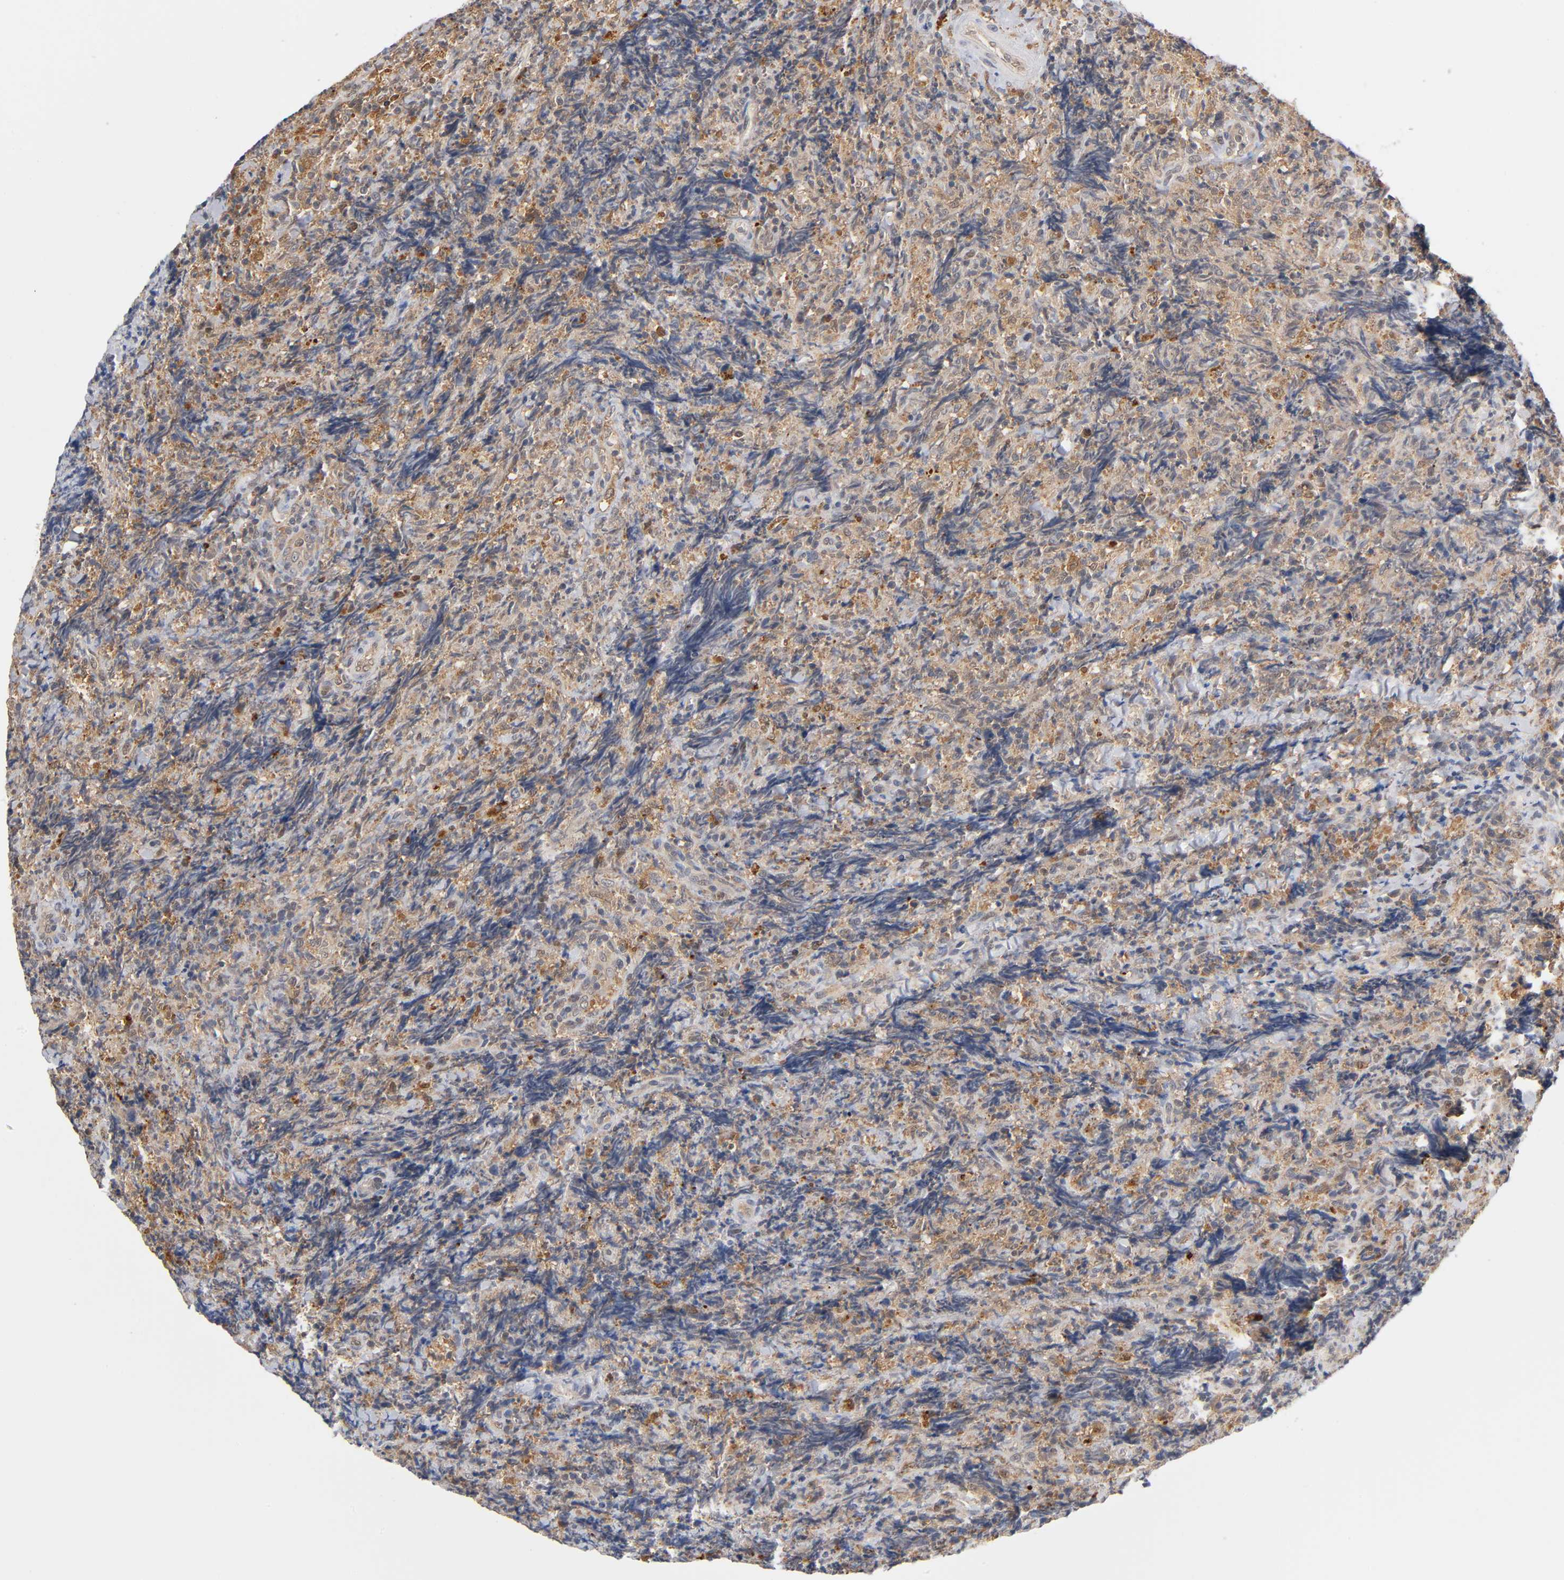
{"staining": {"intensity": "moderate", "quantity": ">75%", "location": "cytoplasmic/membranous"}, "tissue": "lymphoma", "cell_type": "Tumor cells", "image_type": "cancer", "snomed": [{"axis": "morphology", "description": "Malignant lymphoma, non-Hodgkin's type, High grade"}, {"axis": "topography", "description": "Tonsil"}], "caption": "Immunohistochemistry of lymphoma reveals medium levels of moderate cytoplasmic/membranous positivity in approximately >75% of tumor cells.", "gene": "DFFB", "patient": {"sex": "female", "age": 36}}